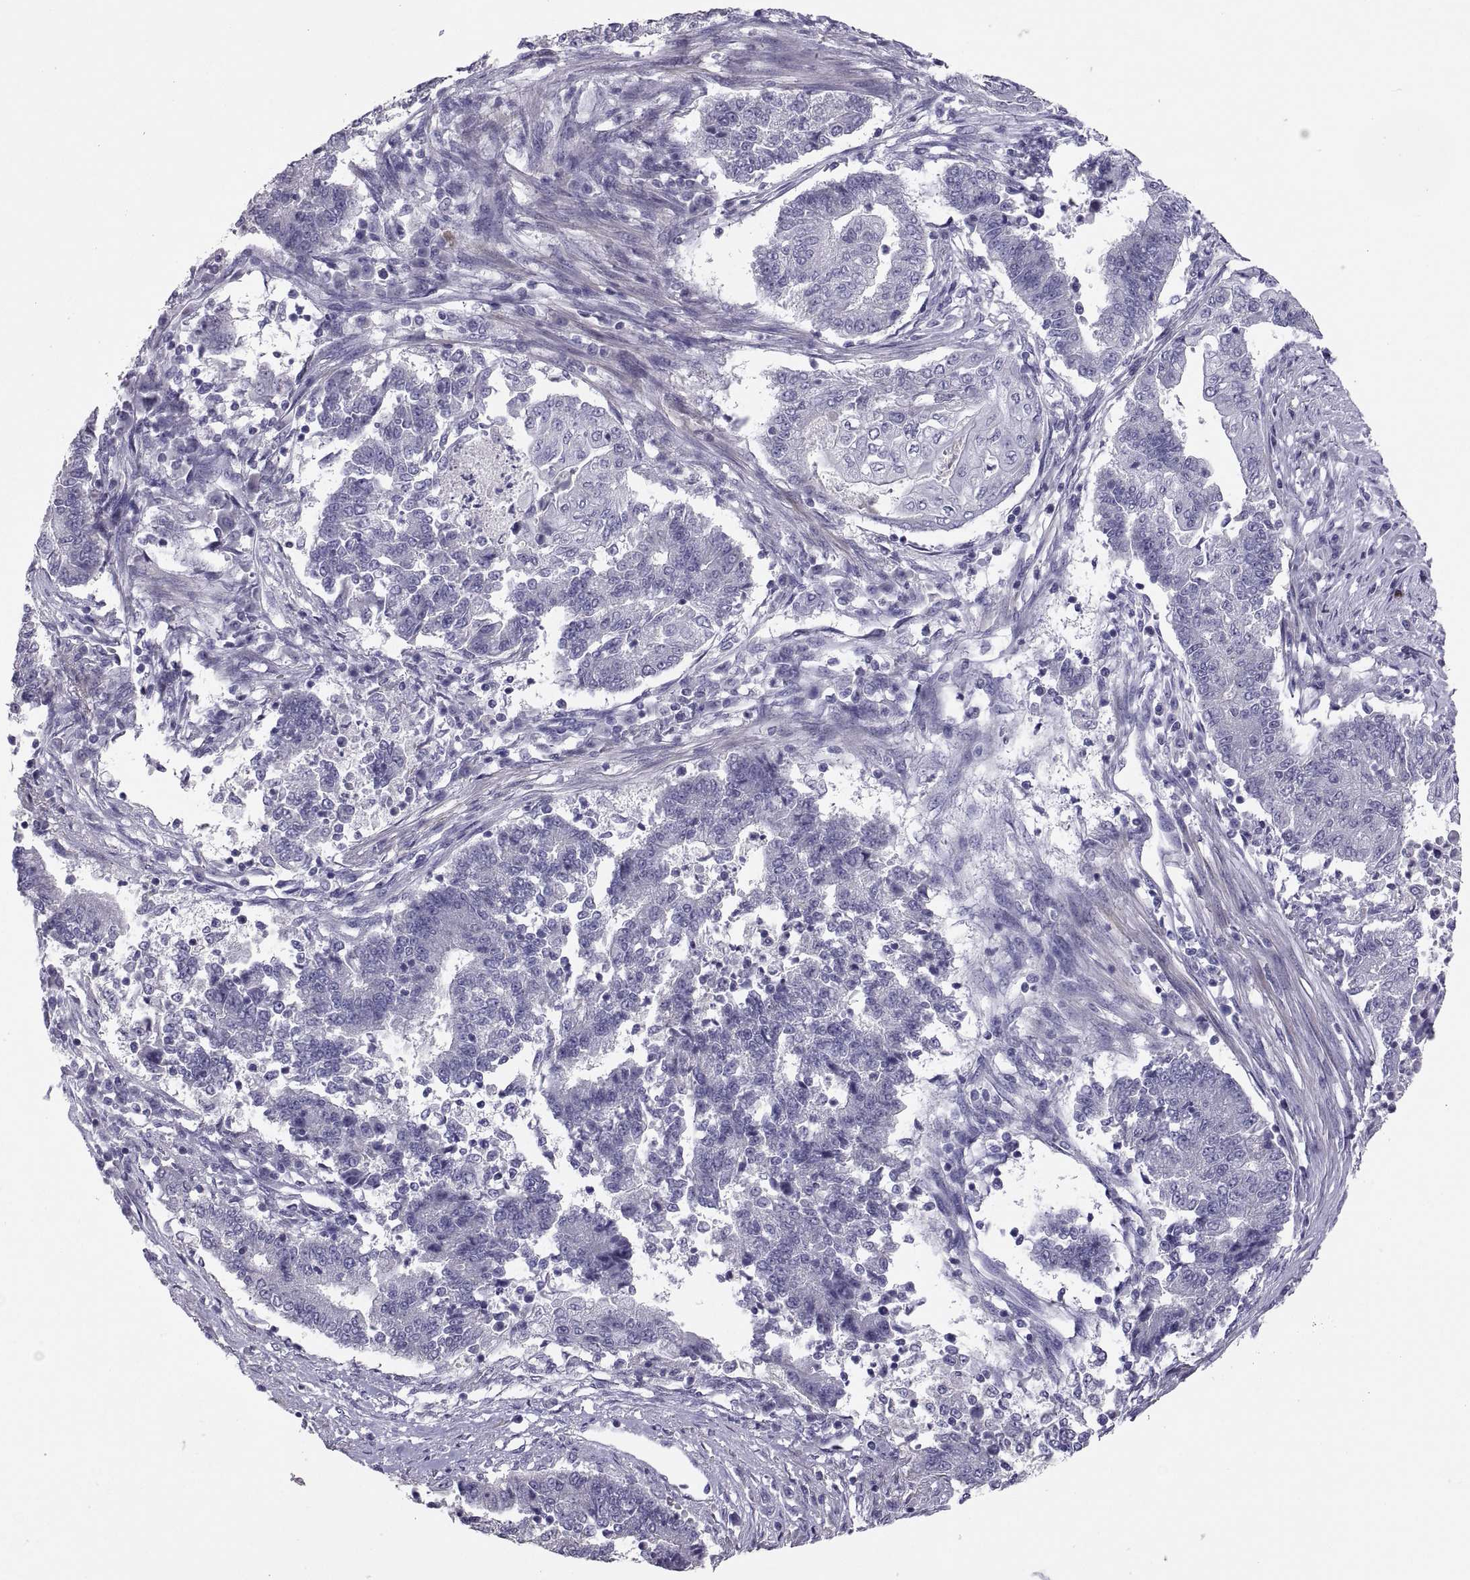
{"staining": {"intensity": "negative", "quantity": "none", "location": "none"}, "tissue": "endometrial cancer", "cell_type": "Tumor cells", "image_type": "cancer", "snomed": [{"axis": "morphology", "description": "Adenocarcinoma, NOS"}, {"axis": "topography", "description": "Uterus"}, {"axis": "topography", "description": "Endometrium"}], "caption": "Immunohistochemistry histopathology image of neoplastic tissue: human endometrial cancer (adenocarcinoma) stained with DAB demonstrates no significant protein expression in tumor cells. The staining is performed using DAB (3,3'-diaminobenzidine) brown chromogen with nuclei counter-stained in using hematoxylin.", "gene": "IGSF1", "patient": {"sex": "female", "age": 54}}